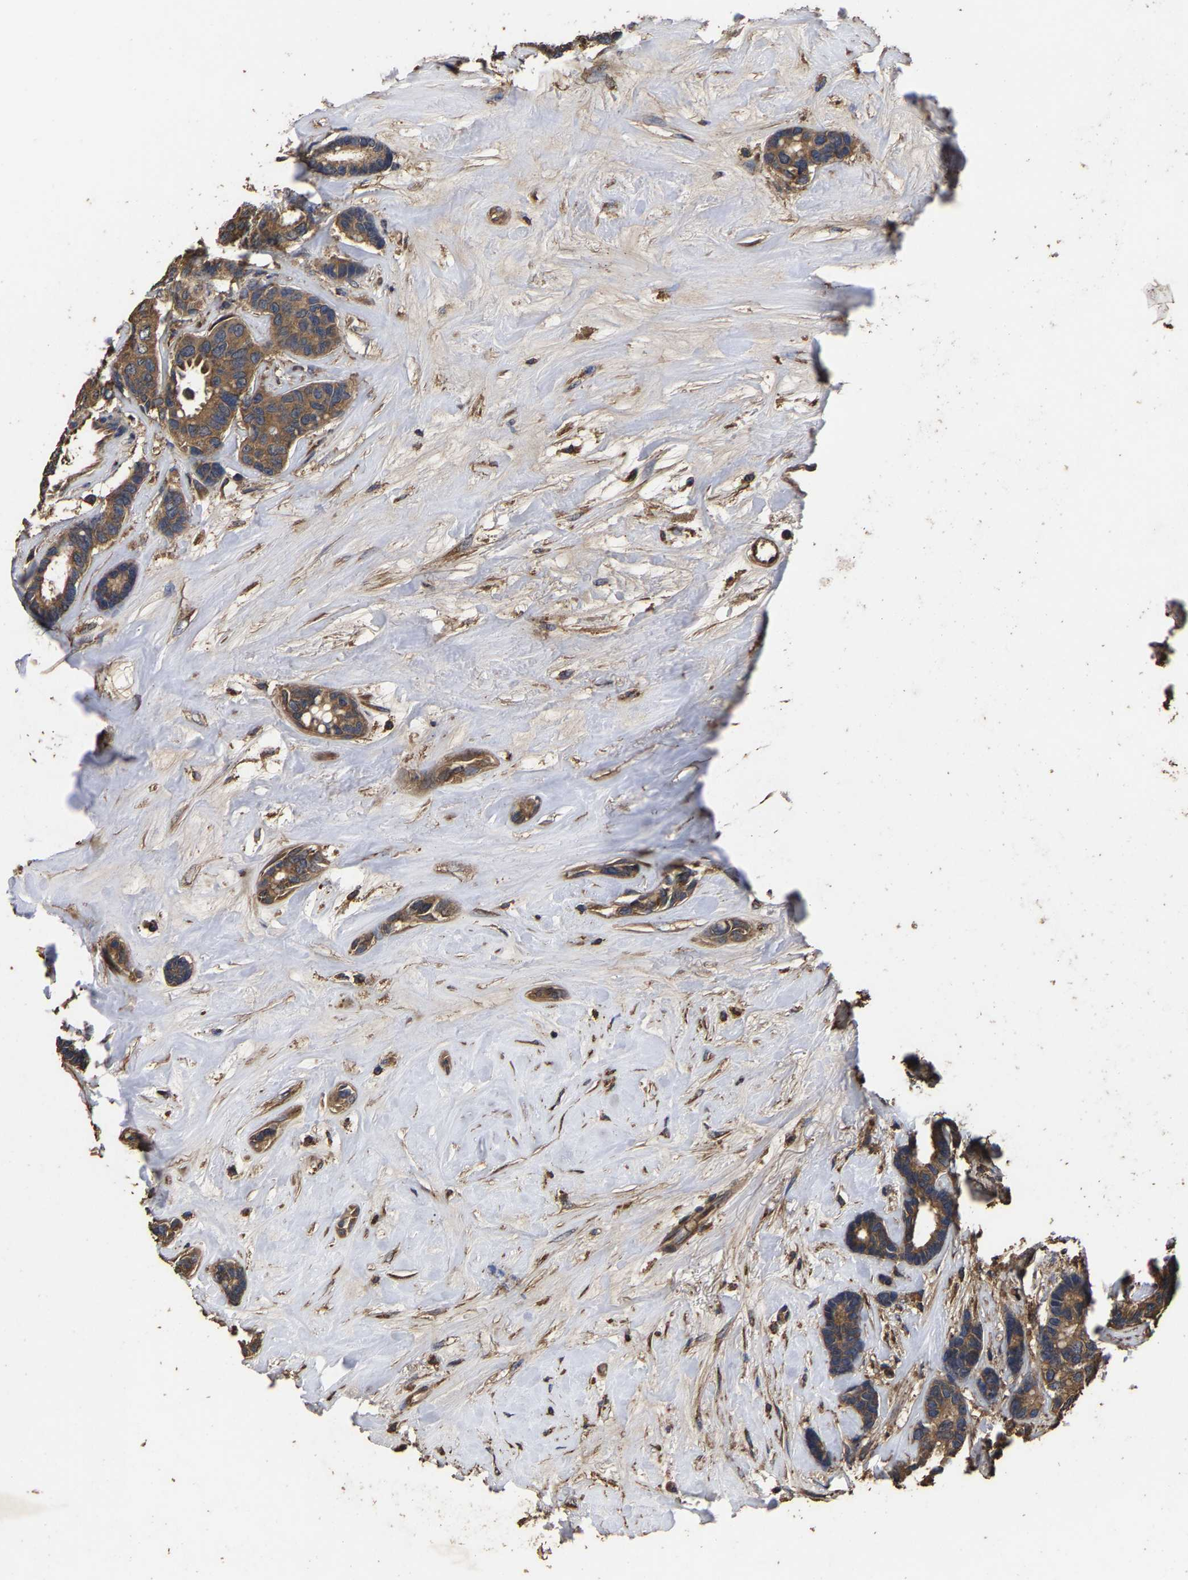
{"staining": {"intensity": "moderate", "quantity": ">75%", "location": "cytoplasmic/membranous"}, "tissue": "breast cancer", "cell_type": "Tumor cells", "image_type": "cancer", "snomed": [{"axis": "morphology", "description": "Duct carcinoma"}, {"axis": "topography", "description": "Breast"}], "caption": "Human breast cancer (invasive ductal carcinoma) stained with a protein marker displays moderate staining in tumor cells.", "gene": "ITCH", "patient": {"sex": "female", "age": 87}}